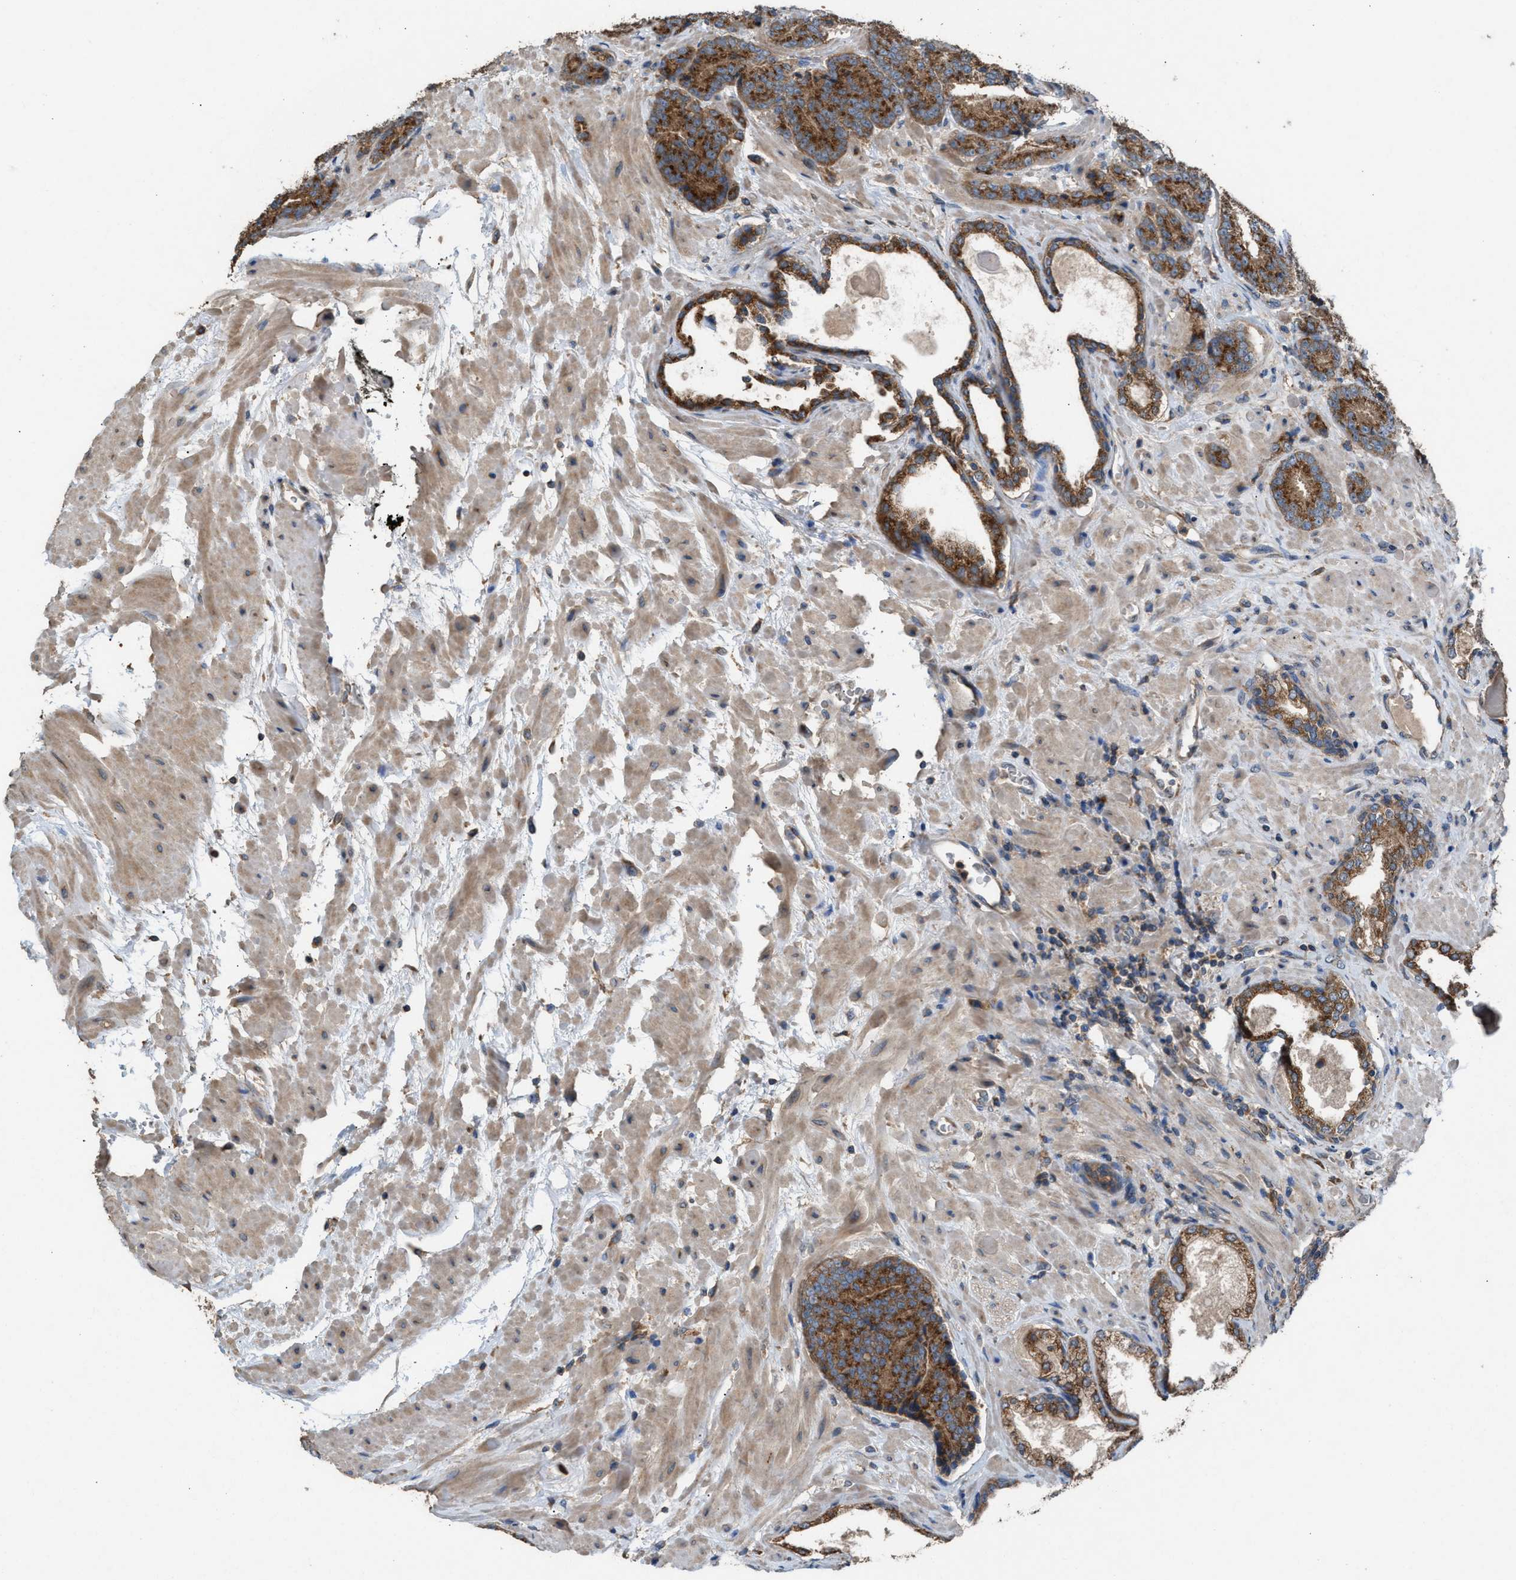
{"staining": {"intensity": "strong", "quantity": ">75%", "location": "cytoplasmic/membranous"}, "tissue": "prostate cancer", "cell_type": "Tumor cells", "image_type": "cancer", "snomed": [{"axis": "morphology", "description": "Adenocarcinoma, High grade"}, {"axis": "topography", "description": "Prostate"}], "caption": "Strong cytoplasmic/membranous protein positivity is present in about >75% of tumor cells in prostate cancer (high-grade adenocarcinoma).", "gene": "TPK1", "patient": {"sex": "male", "age": 61}}